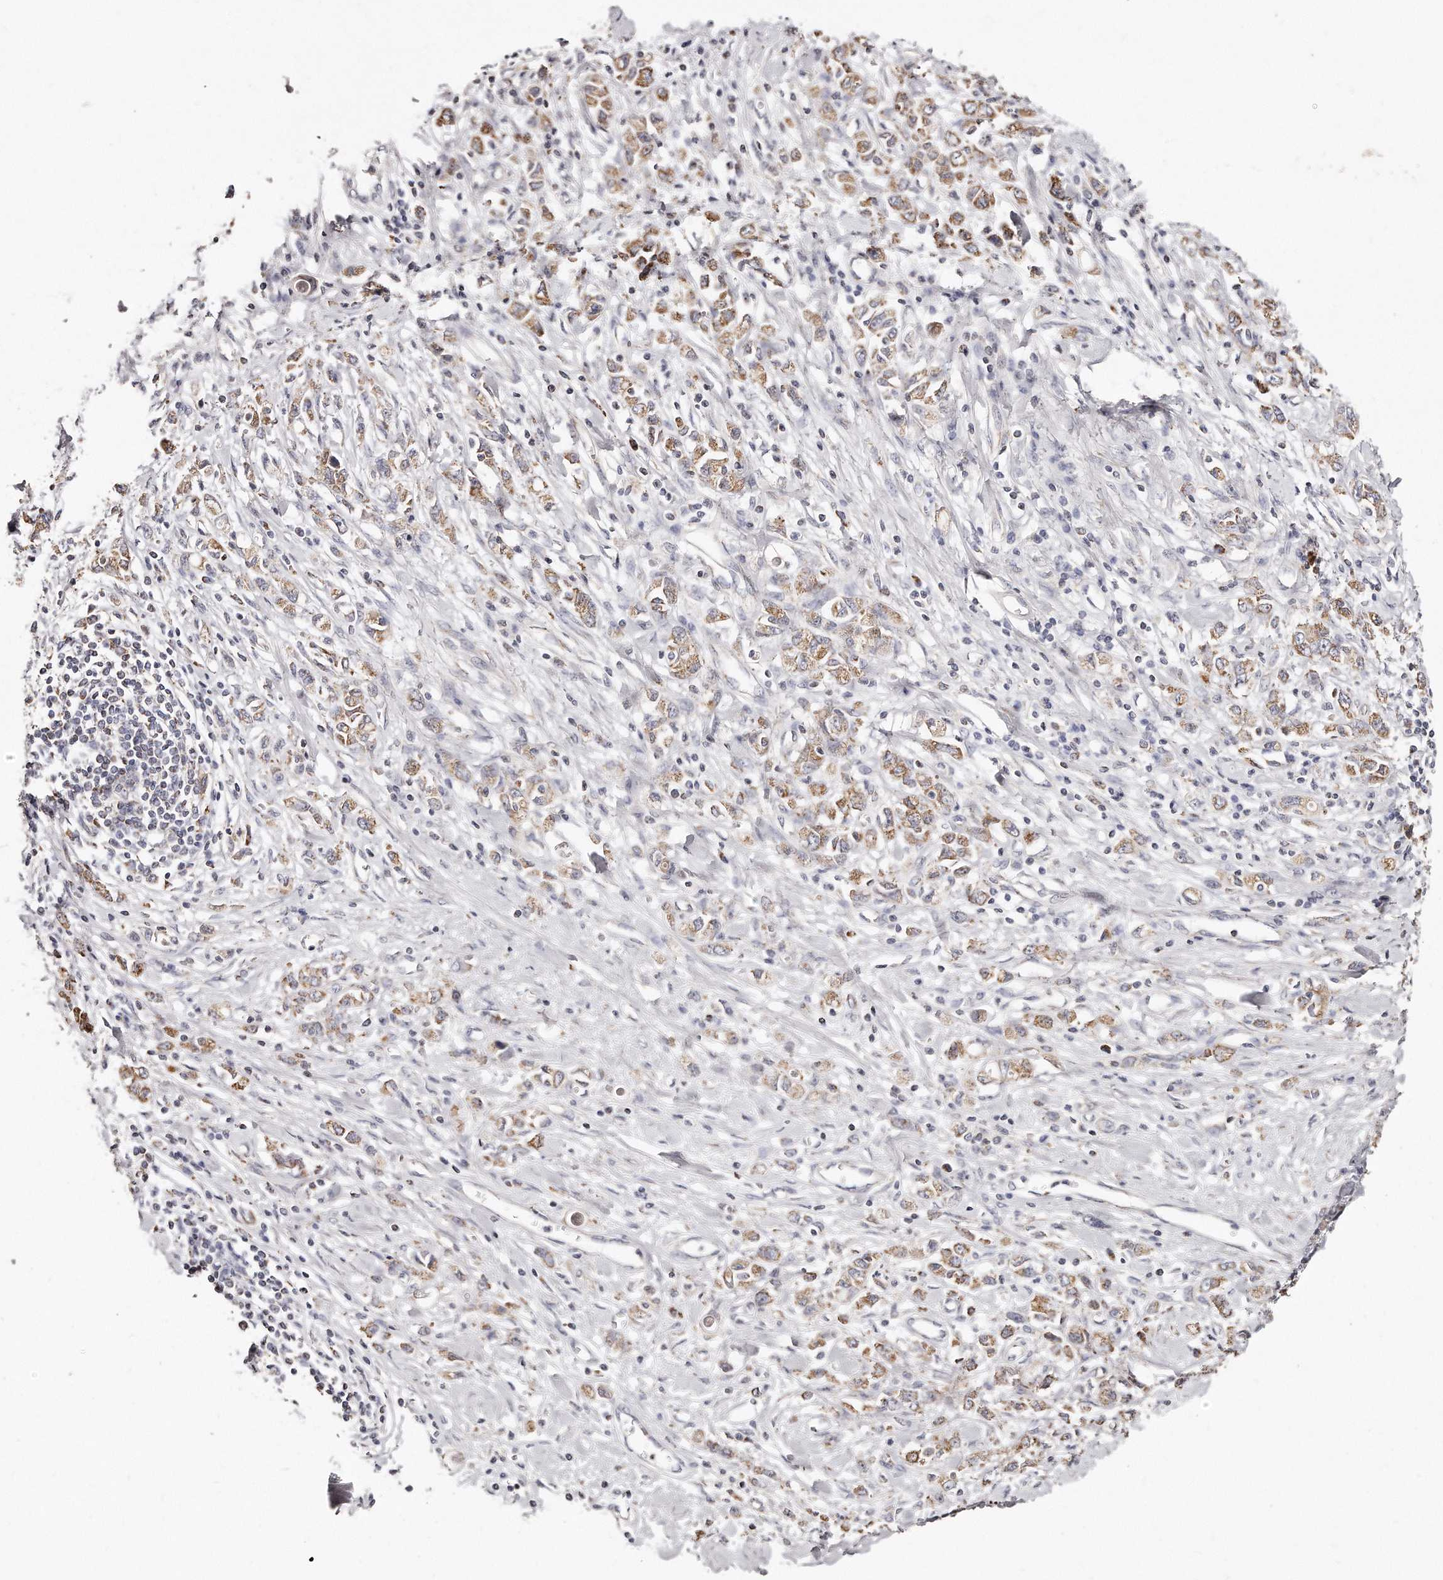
{"staining": {"intensity": "moderate", "quantity": ">75%", "location": "cytoplasmic/membranous"}, "tissue": "stomach cancer", "cell_type": "Tumor cells", "image_type": "cancer", "snomed": [{"axis": "morphology", "description": "Adenocarcinoma, NOS"}, {"axis": "topography", "description": "Stomach"}], "caption": "Immunohistochemistry (IHC) image of neoplastic tissue: human stomach adenocarcinoma stained using immunohistochemistry displays medium levels of moderate protein expression localized specifically in the cytoplasmic/membranous of tumor cells, appearing as a cytoplasmic/membranous brown color.", "gene": "RTKN", "patient": {"sex": "female", "age": 76}}